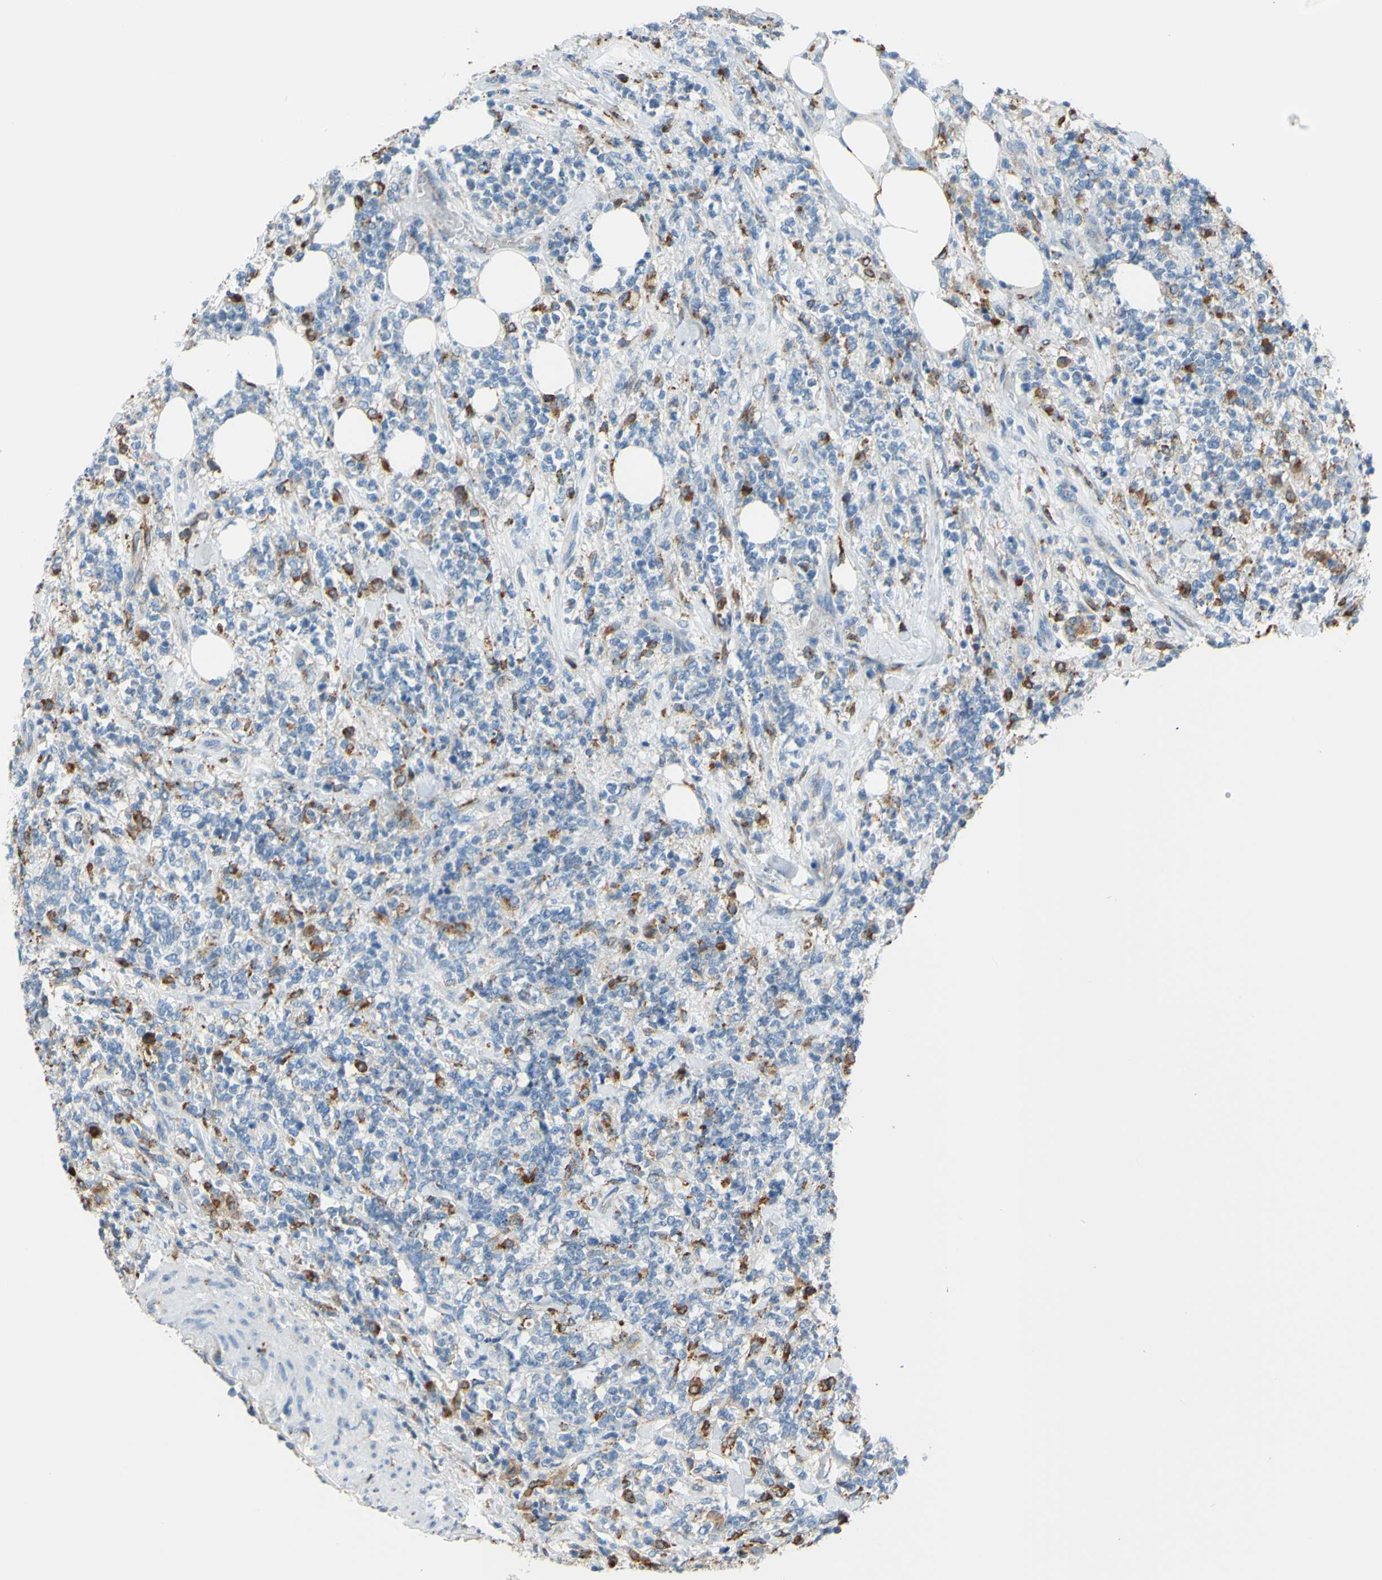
{"staining": {"intensity": "negative", "quantity": "none", "location": "none"}, "tissue": "lymphoma", "cell_type": "Tumor cells", "image_type": "cancer", "snomed": [{"axis": "morphology", "description": "Malignant lymphoma, non-Hodgkin's type, High grade"}, {"axis": "topography", "description": "Soft tissue"}], "caption": "This is a image of immunohistochemistry staining of lymphoma, which shows no expression in tumor cells.", "gene": "CTSD", "patient": {"sex": "male", "age": 18}}